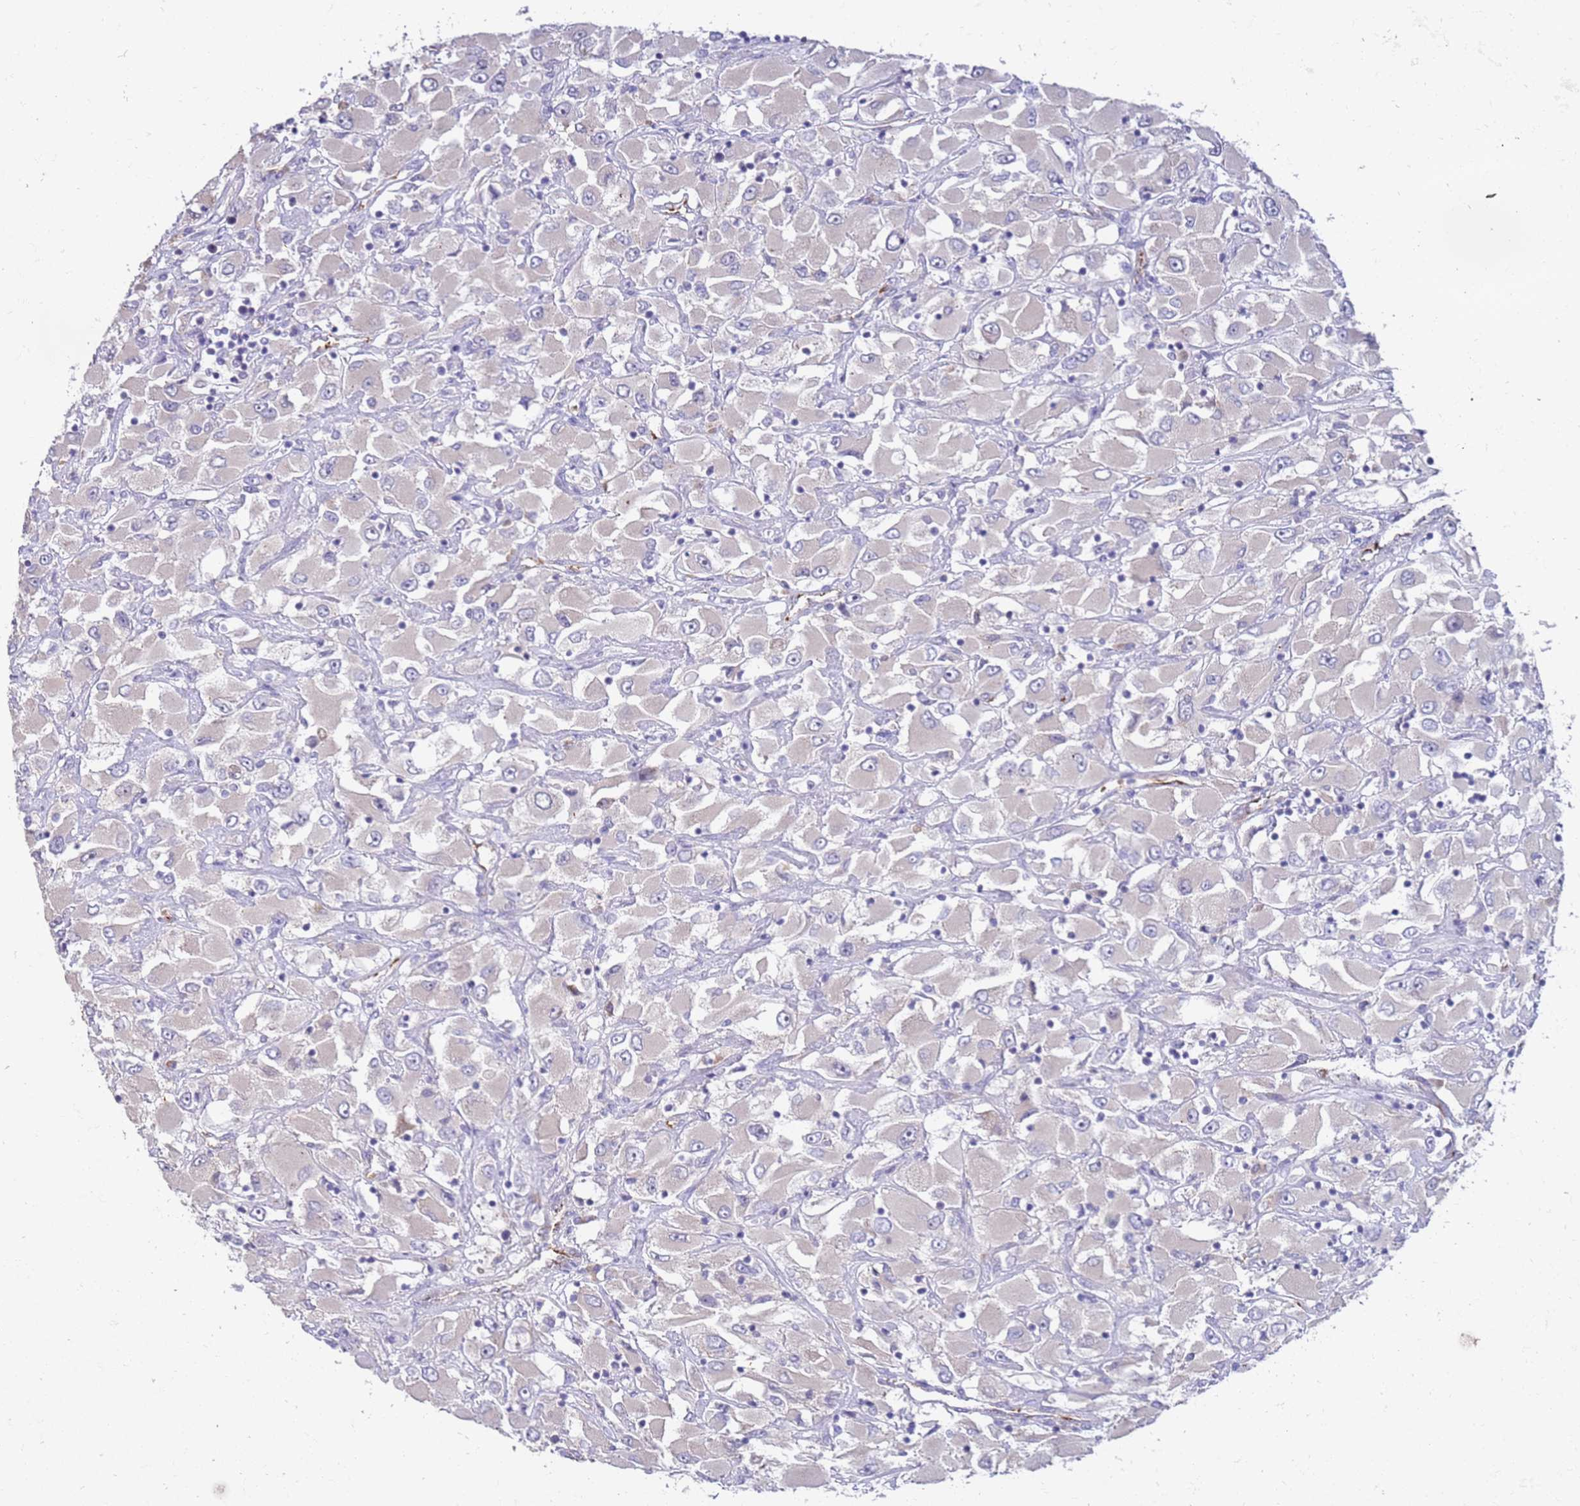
{"staining": {"intensity": "negative", "quantity": "none", "location": "none"}, "tissue": "renal cancer", "cell_type": "Tumor cells", "image_type": "cancer", "snomed": [{"axis": "morphology", "description": "Adenocarcinoma, NOS"}, {"axis": "topography", "description": "Kidney"}], "caption": "This histopathology image is of renal adenocarcinoma stained with immunohistochemistry (IHC) to label a protein in brown with the nuclei are counter-stained blue. There is no staining in tumor cells. (DAB (3,3'-diaminobenzidine) immunohistochemistry visualized using brightfield microscopy, high magnification).", "gene": "NMUR2", "patient": {"sex": "female", "age": 52}}